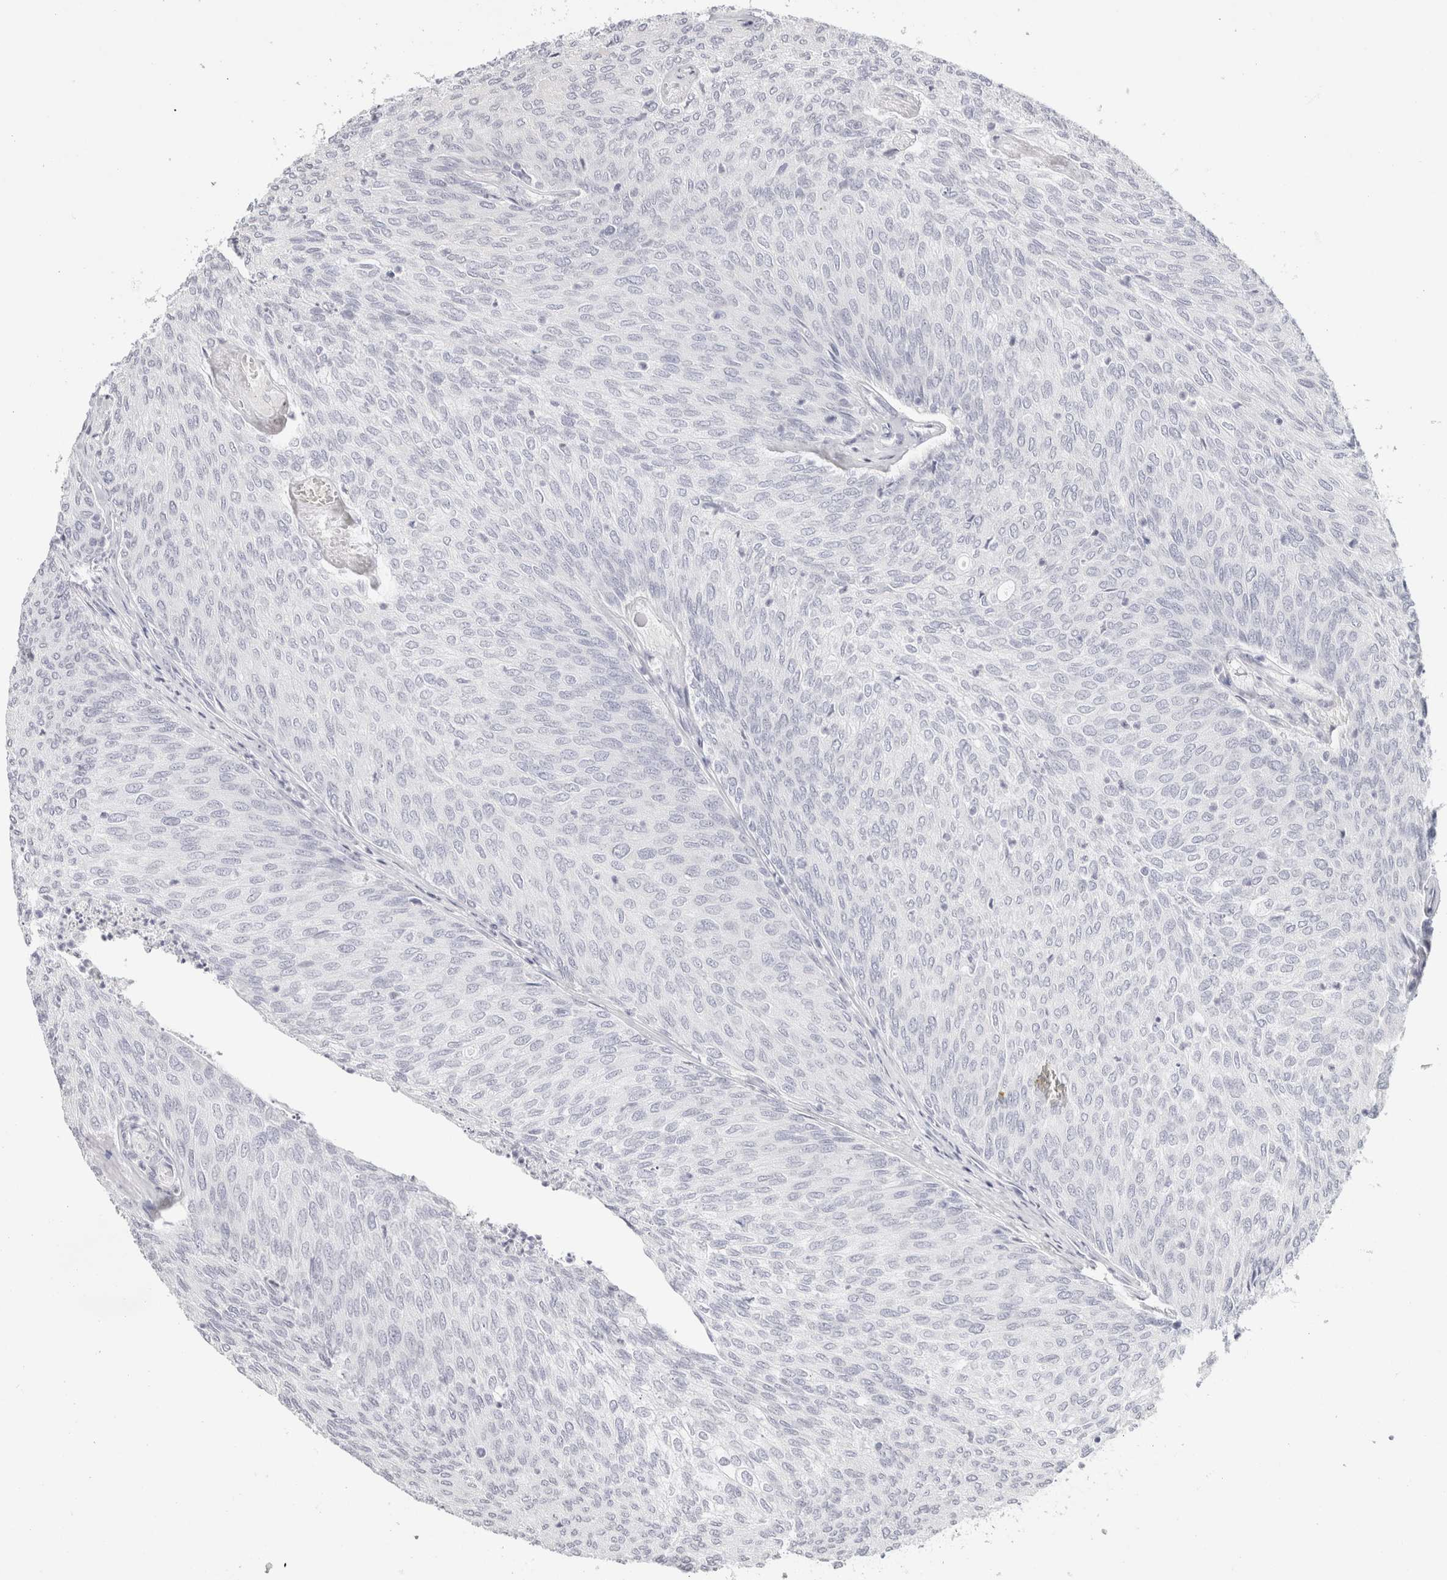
{"staining": {"intensity": "negative", "quantity": "none", "location": "none"}, "tissue": "urothelial cancer", "cell_type": "Tumor cells", "image_type": "cancer", "snomed": [{"axis": "morphology", "description": "Urothelial carcinoma, Low grade"}, {"axis": "topography", "description": "Urinary bladder"}], "caption": "Urothelial carcinoma (low-grade) was stained to show a protein in brown. There is no significant staining in tumor cells. Nuclei are stained in blue.", "gene": "GARIN1A", "patient": {"sex": "female", "age": 79}}